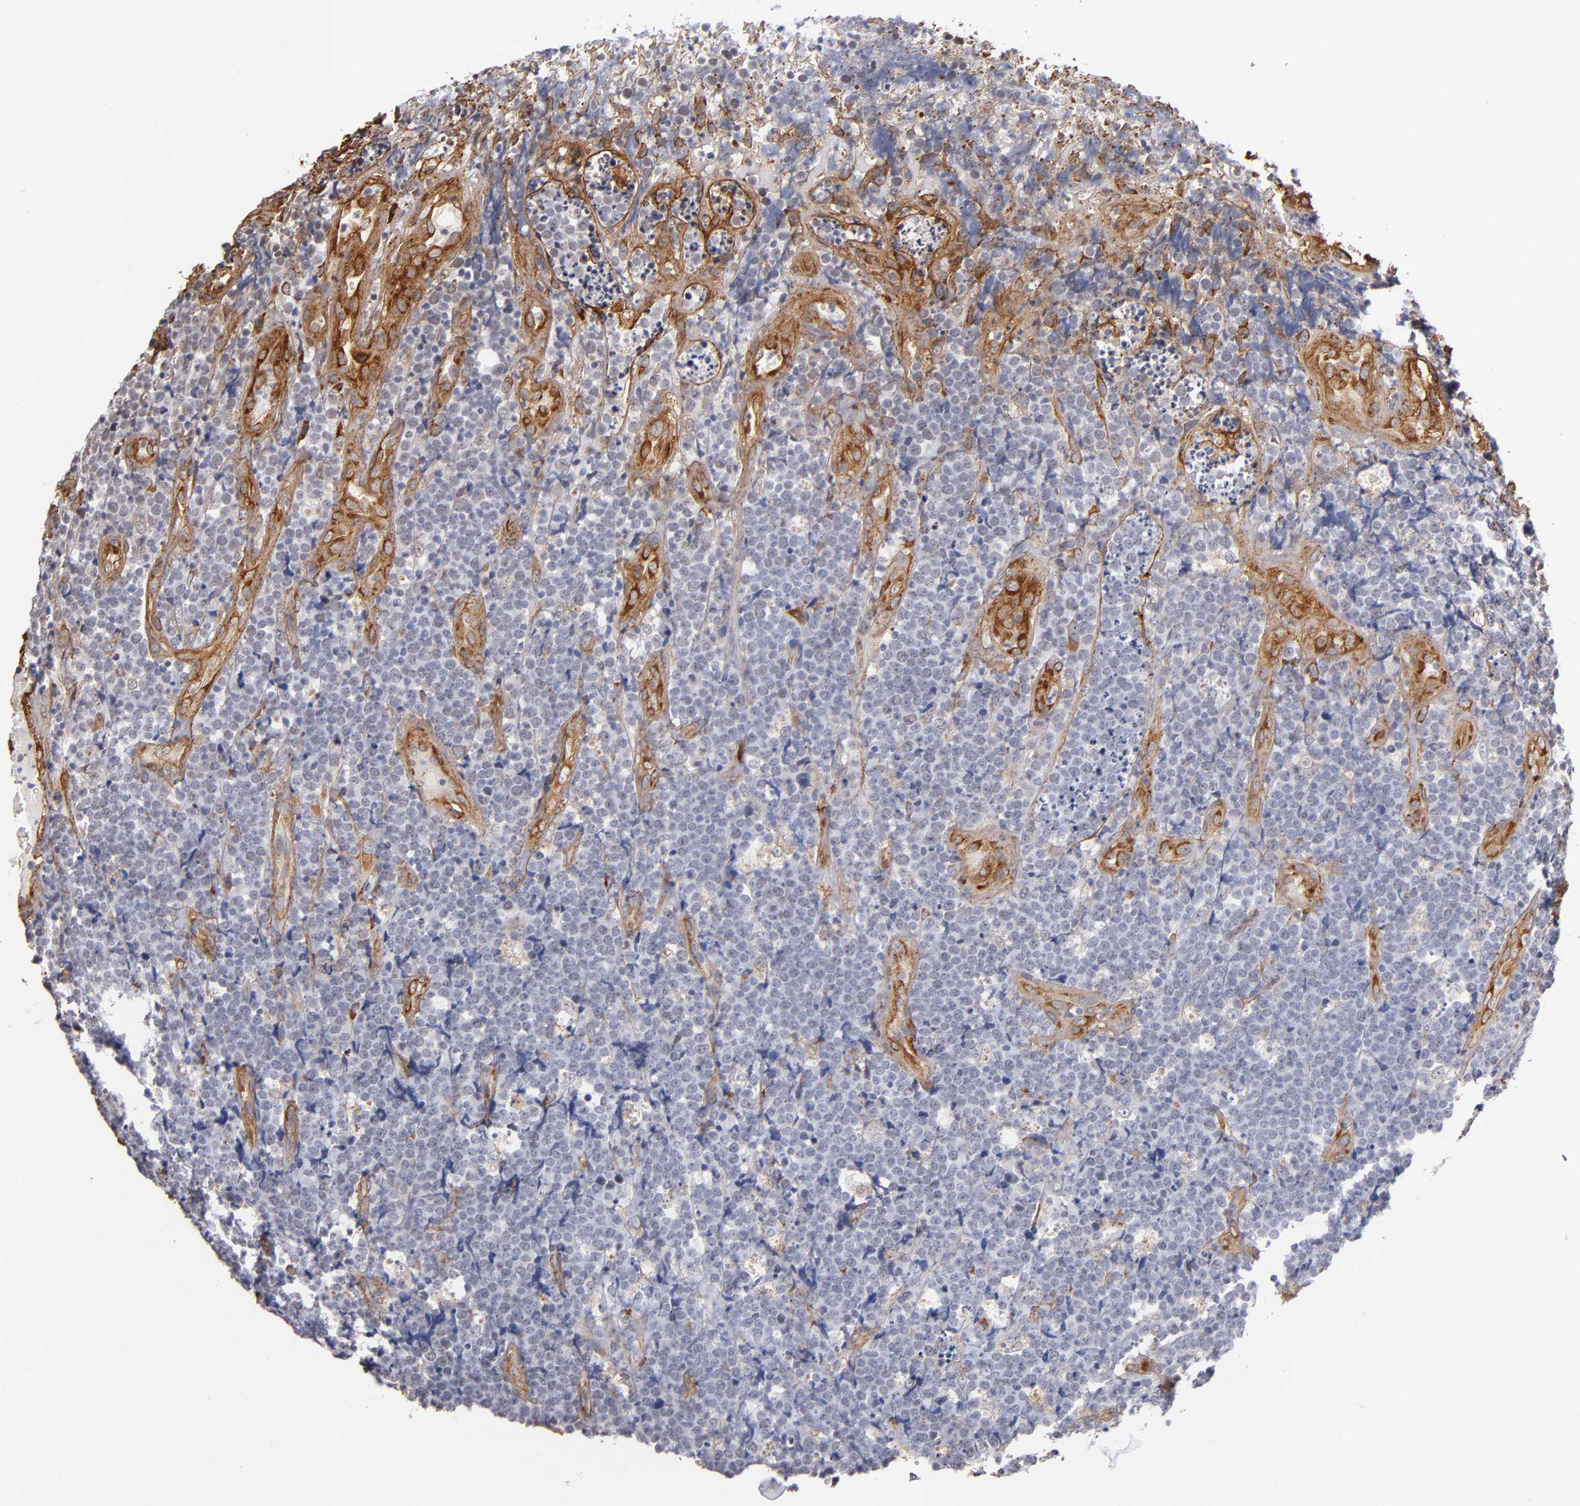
{"staining": {"intensity": "moderate", "quantity": "<25%", "location": "cytoplasmic/membranous"}, "tissue": "lymphoma", "cell_type": "Tumor cells", "image_type": "cancer", "snomed": [{"axis": "morphology", "description": "Malignant lymphoma, non-Hodgkin's type, High grade"}, {"axis": "topography", "description": "Small intestine"}, {"axis": "topography", "description": "Colon"}], "caption": "Brown immunohistochemical staining in lymphoma demonstrates moderate cytoplasmic/membranous staining in approximately <25% of tumor cells. (IHC, brightfield microscopy, high magnification).", "gene": "LAMC1", "patient": {"sex": "male", "age": 8}}